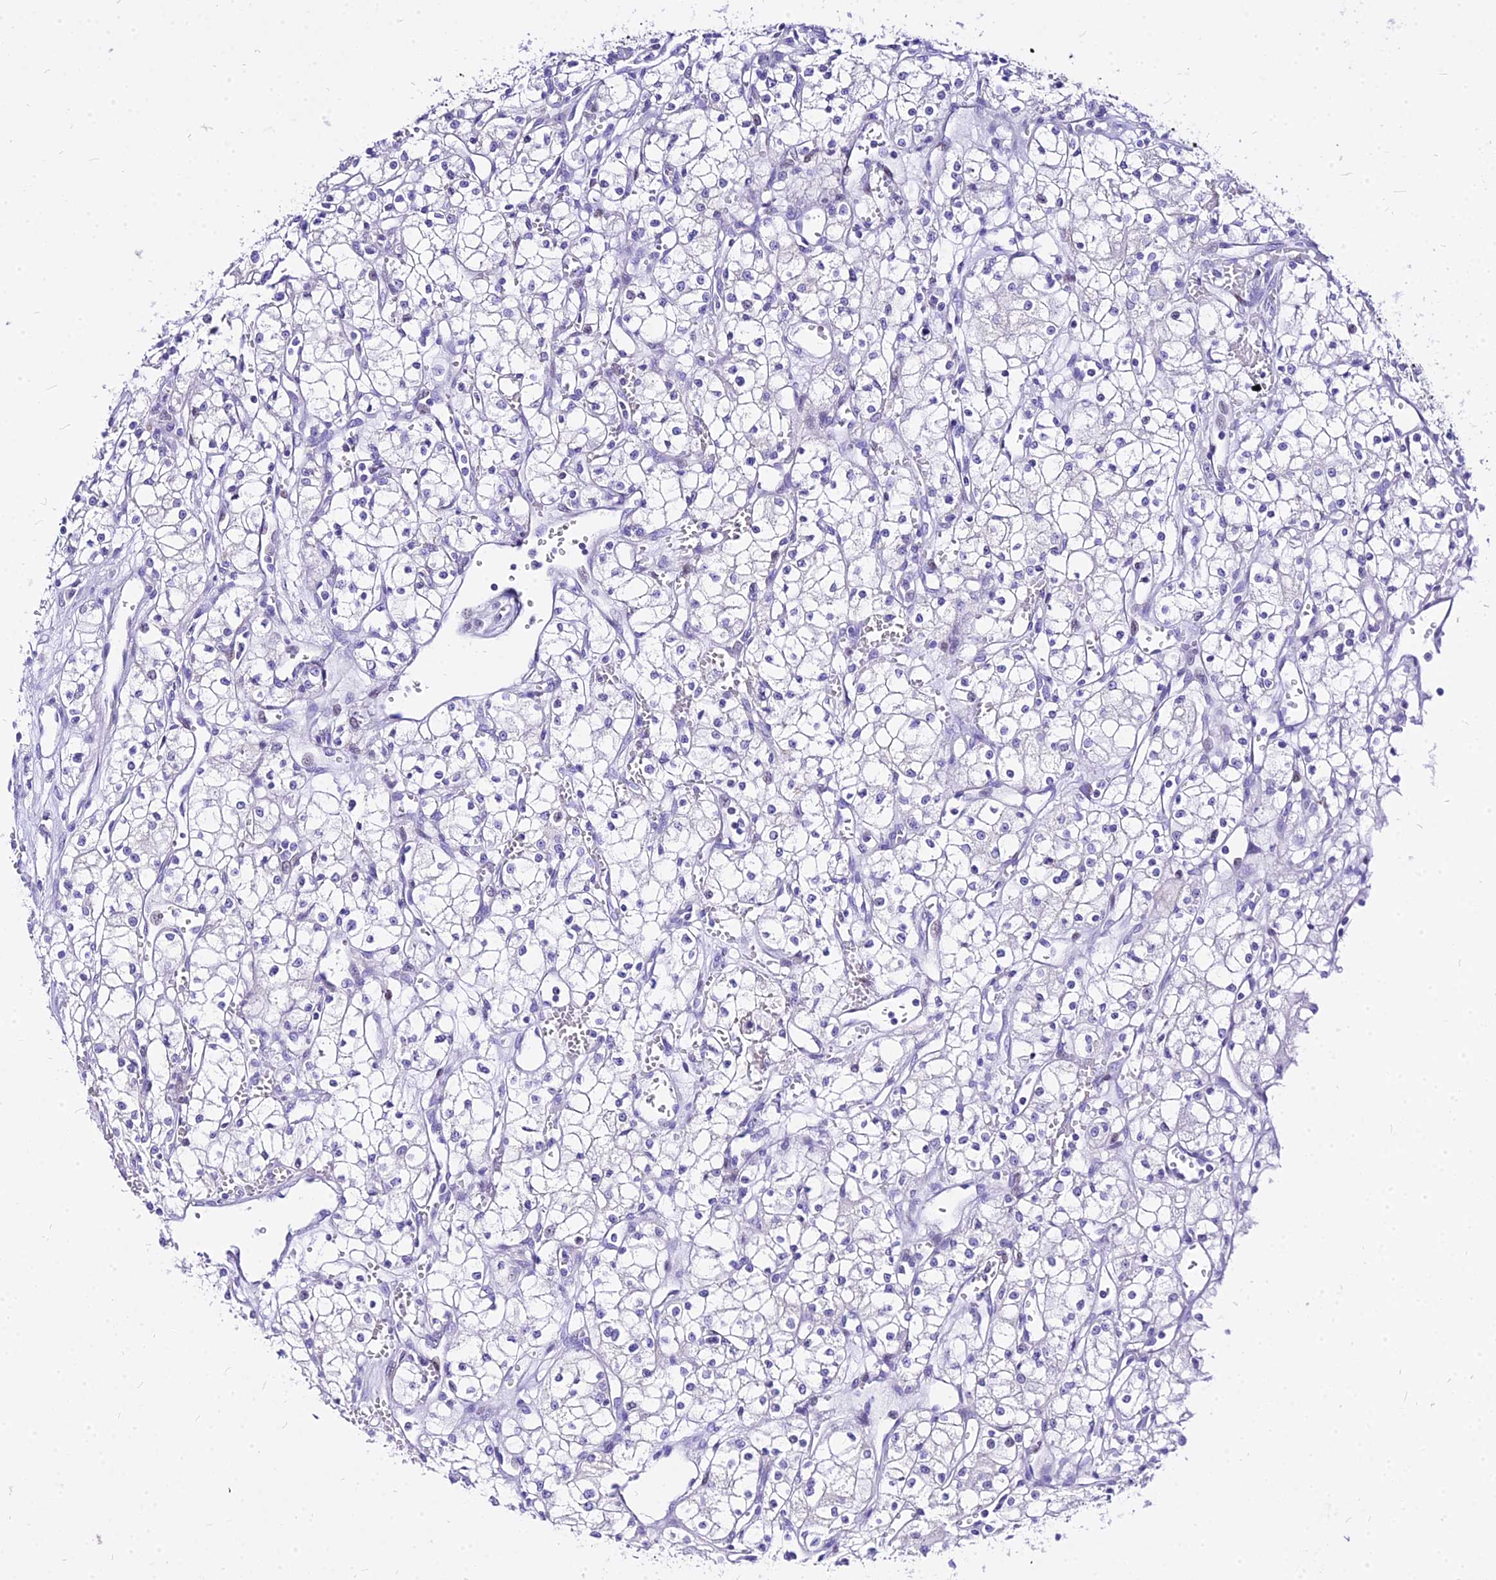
{"staining": {"intensity": "negative", "quantity": "none", "location": "none"}, "tissue": "renal cancer", "cell_type": "Tumor cells", "image_type": "cancer", "snomed": [{"axis": "morphology", "description": "Adenocarcinoma, NOS"}, {"axis": "topography", "description": "Kidney"}], "caption": "Tumor cells show no significant expression in renal cancer.", "gene": "CARD18", "patient": {"sex": "male", "age": 59}}